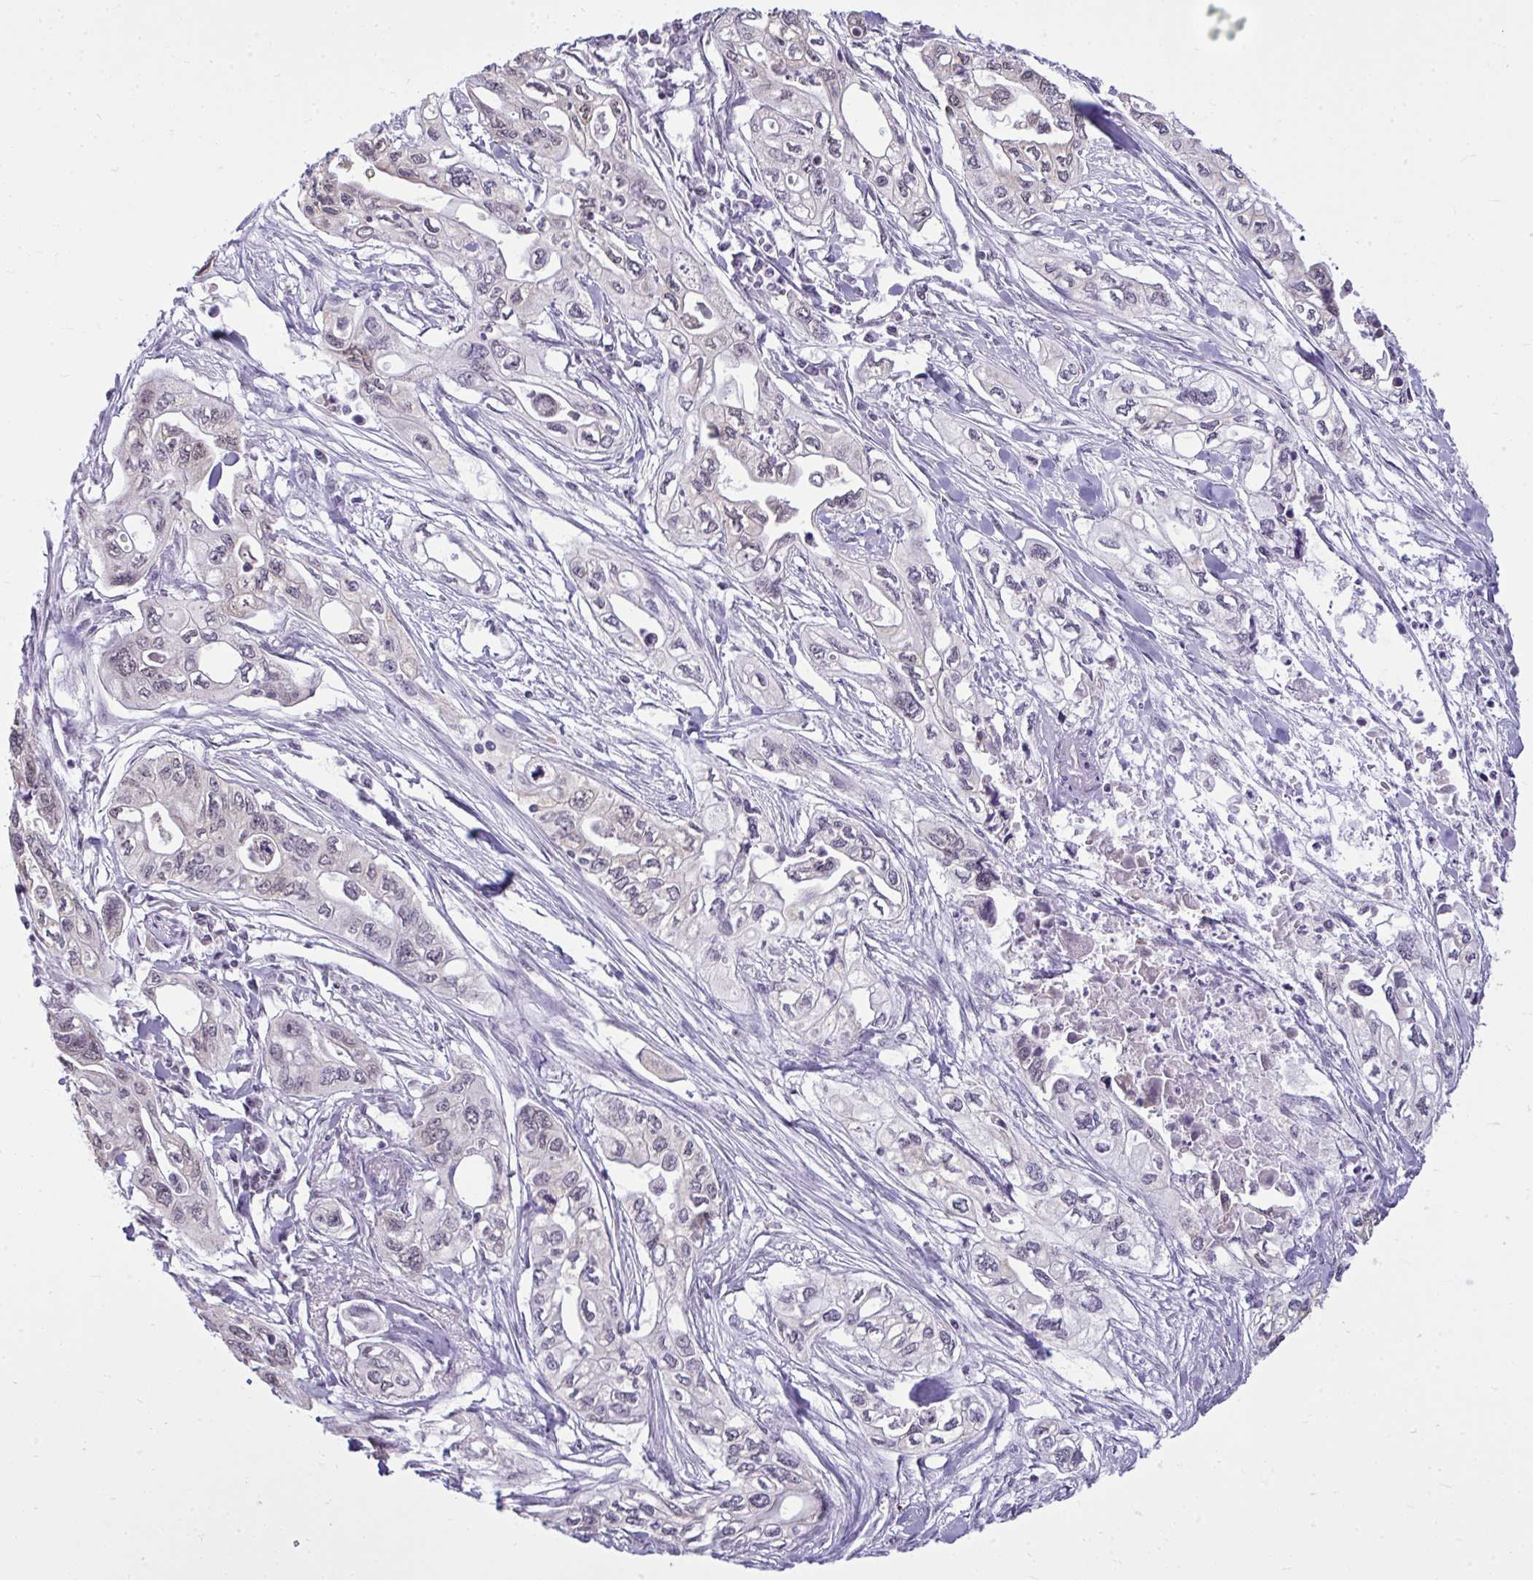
{"staining": {"intensity": "negative", "quantity": "none", "location": "none"}, "tissue": "pancreatic cancer", "cell_type": "Tumor cells", "image_type": "cancer", "snomed": [{"axis": "morphology", "description": "Adenocarcinoma, NOS"}, {"axis": "topography", "description": "Pancreas"}], "caption": "Tumor cells are negative for brown protein staining in pancreatic cancer. Brightfield microscopy of immunohistochemistry stained with DAB (3,3'-diaminobenzidine) (brown) and hematoxylin (blue), captured at high magnification.", "gene": "NPPA", "patient": {"sex": "male", "age": 68}}